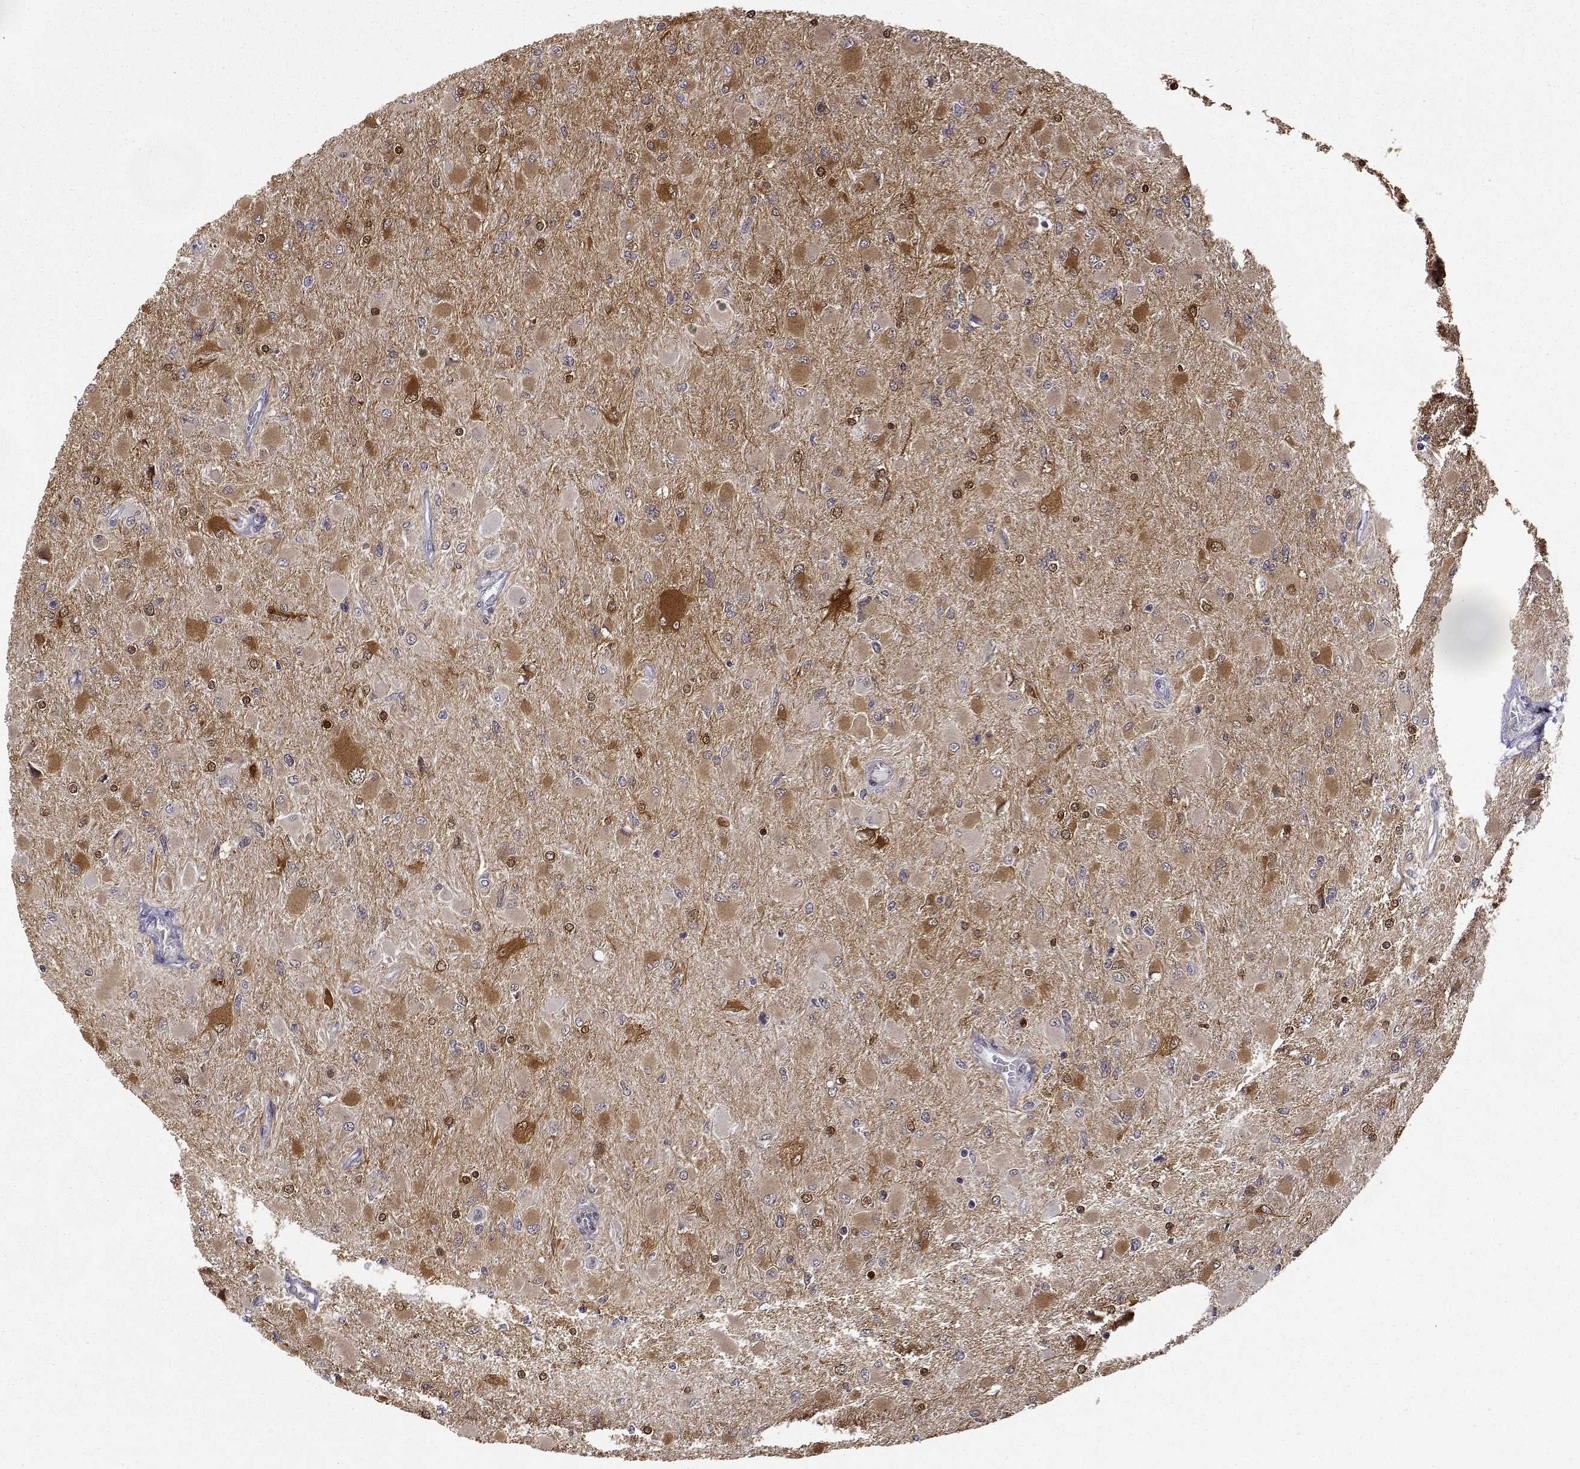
{"staining": {"intensity": "moderate", "quantity": ">75%", "location": "cytoplasmic/membranous"}, "tissue": "glioma", "cell_type": "Tumor cells", "image_type": "cancer", "snomed": [{"axis": "morphology", "description": "Glioma, malignant, High grade"}, {"axis": "topography", "description": "Cerebral cortex"}], "caption": "The immunohistochemical stain highlights moderate cytoplasmic/membranous staining in tumor cells of malignant glioma (high-grade) tissue. Immunohistochemistry stains the protein of interest in brown and the nuclei are stained blue.", "gene": "PHGDH", "patient": {"sex": "female", "age": 36}}